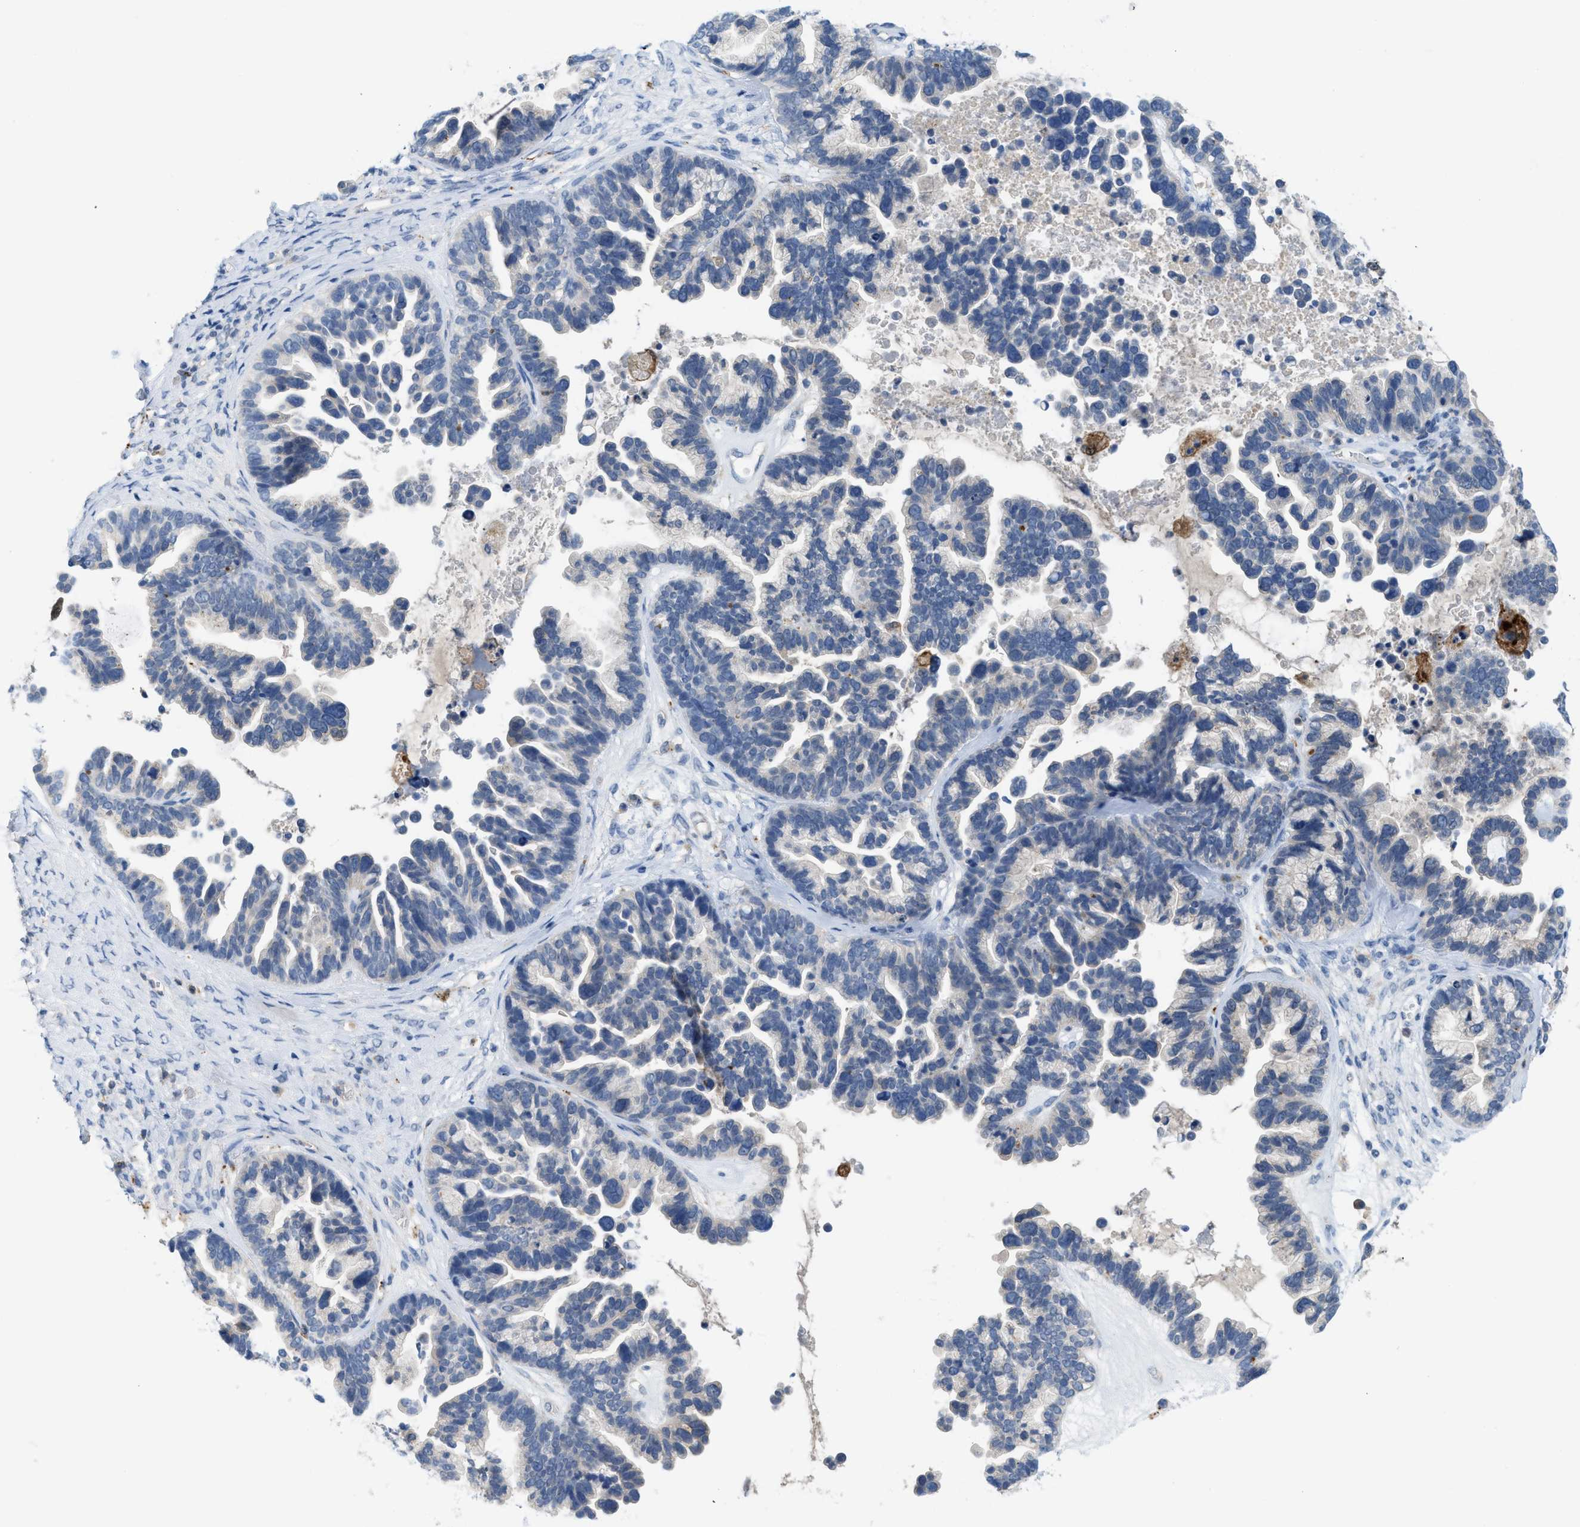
{"staining": {"intensity": "negative", "quantity": "none", "location": "none"}, "tissue": "ovarian cancer", "cell_type": "Tumor cells", "image_type": "cancer", "snomed": [{"axis": "morphology", "description": "Cystadenocarcinoma, serous, NOS"}, {"axis": "topography", "description": "Ovary"}], "caption": "Tumor cells show no significant protein positivity in ovarian cancer.", "gene": "CSTB", "patient": {"sex": "female", "age": 56}}